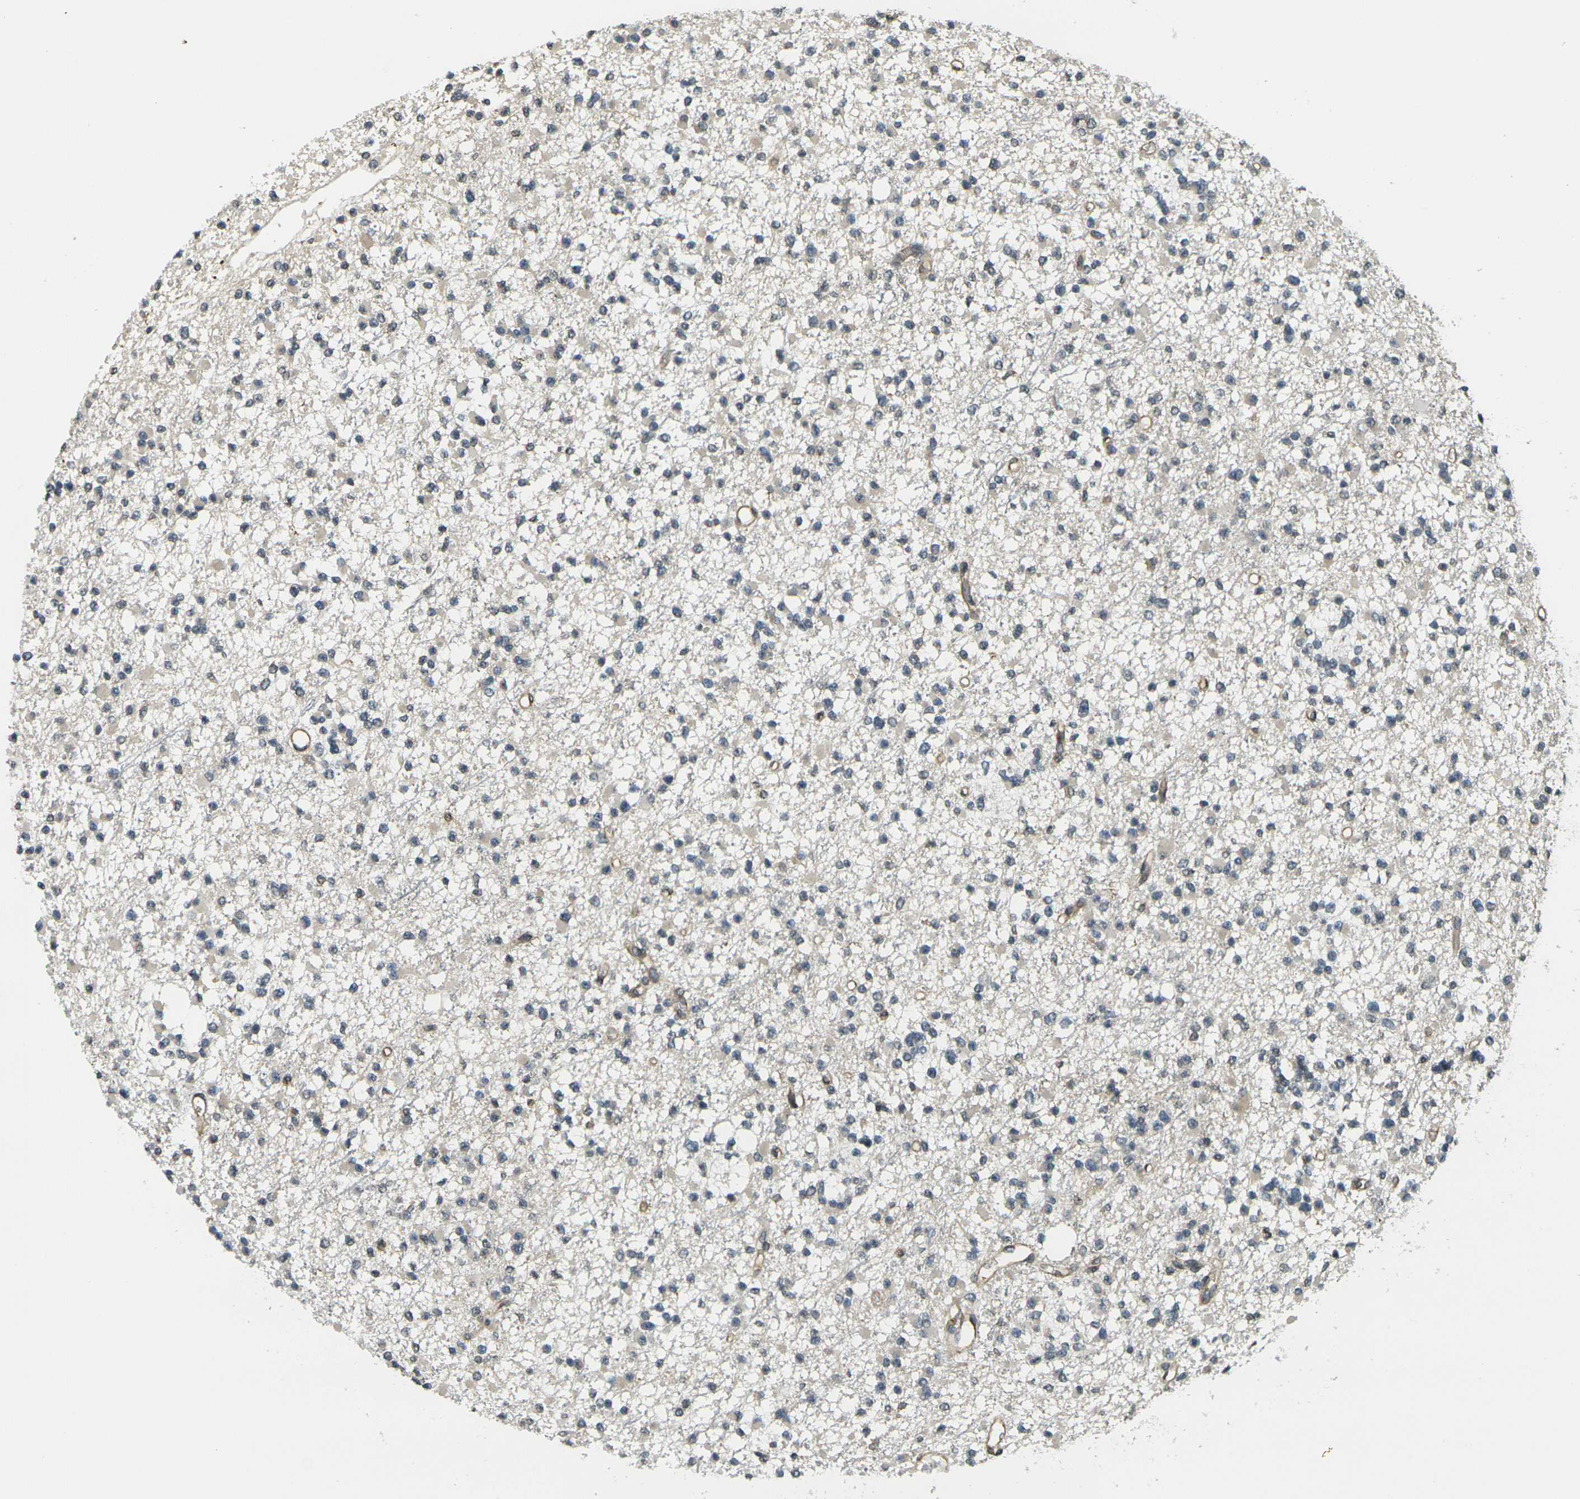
{"staining": {"intensity": "negative", "quantity": "none", "location": "none"}, "tissue": "glioma", "cell_type": "Tumor cells", "image_type": "cancer", "snomed": [{"axis": "morphology", "description": "Glioma, malignant, Low grade"}, {"axis": "topography", "description": "Brain"}], "caption": "This is an IHC image of human malignant glioma (low-grade). There is no staining in tumor cells.", "gene": "CAST", "patient": {"sex": "female", "age": 22}}